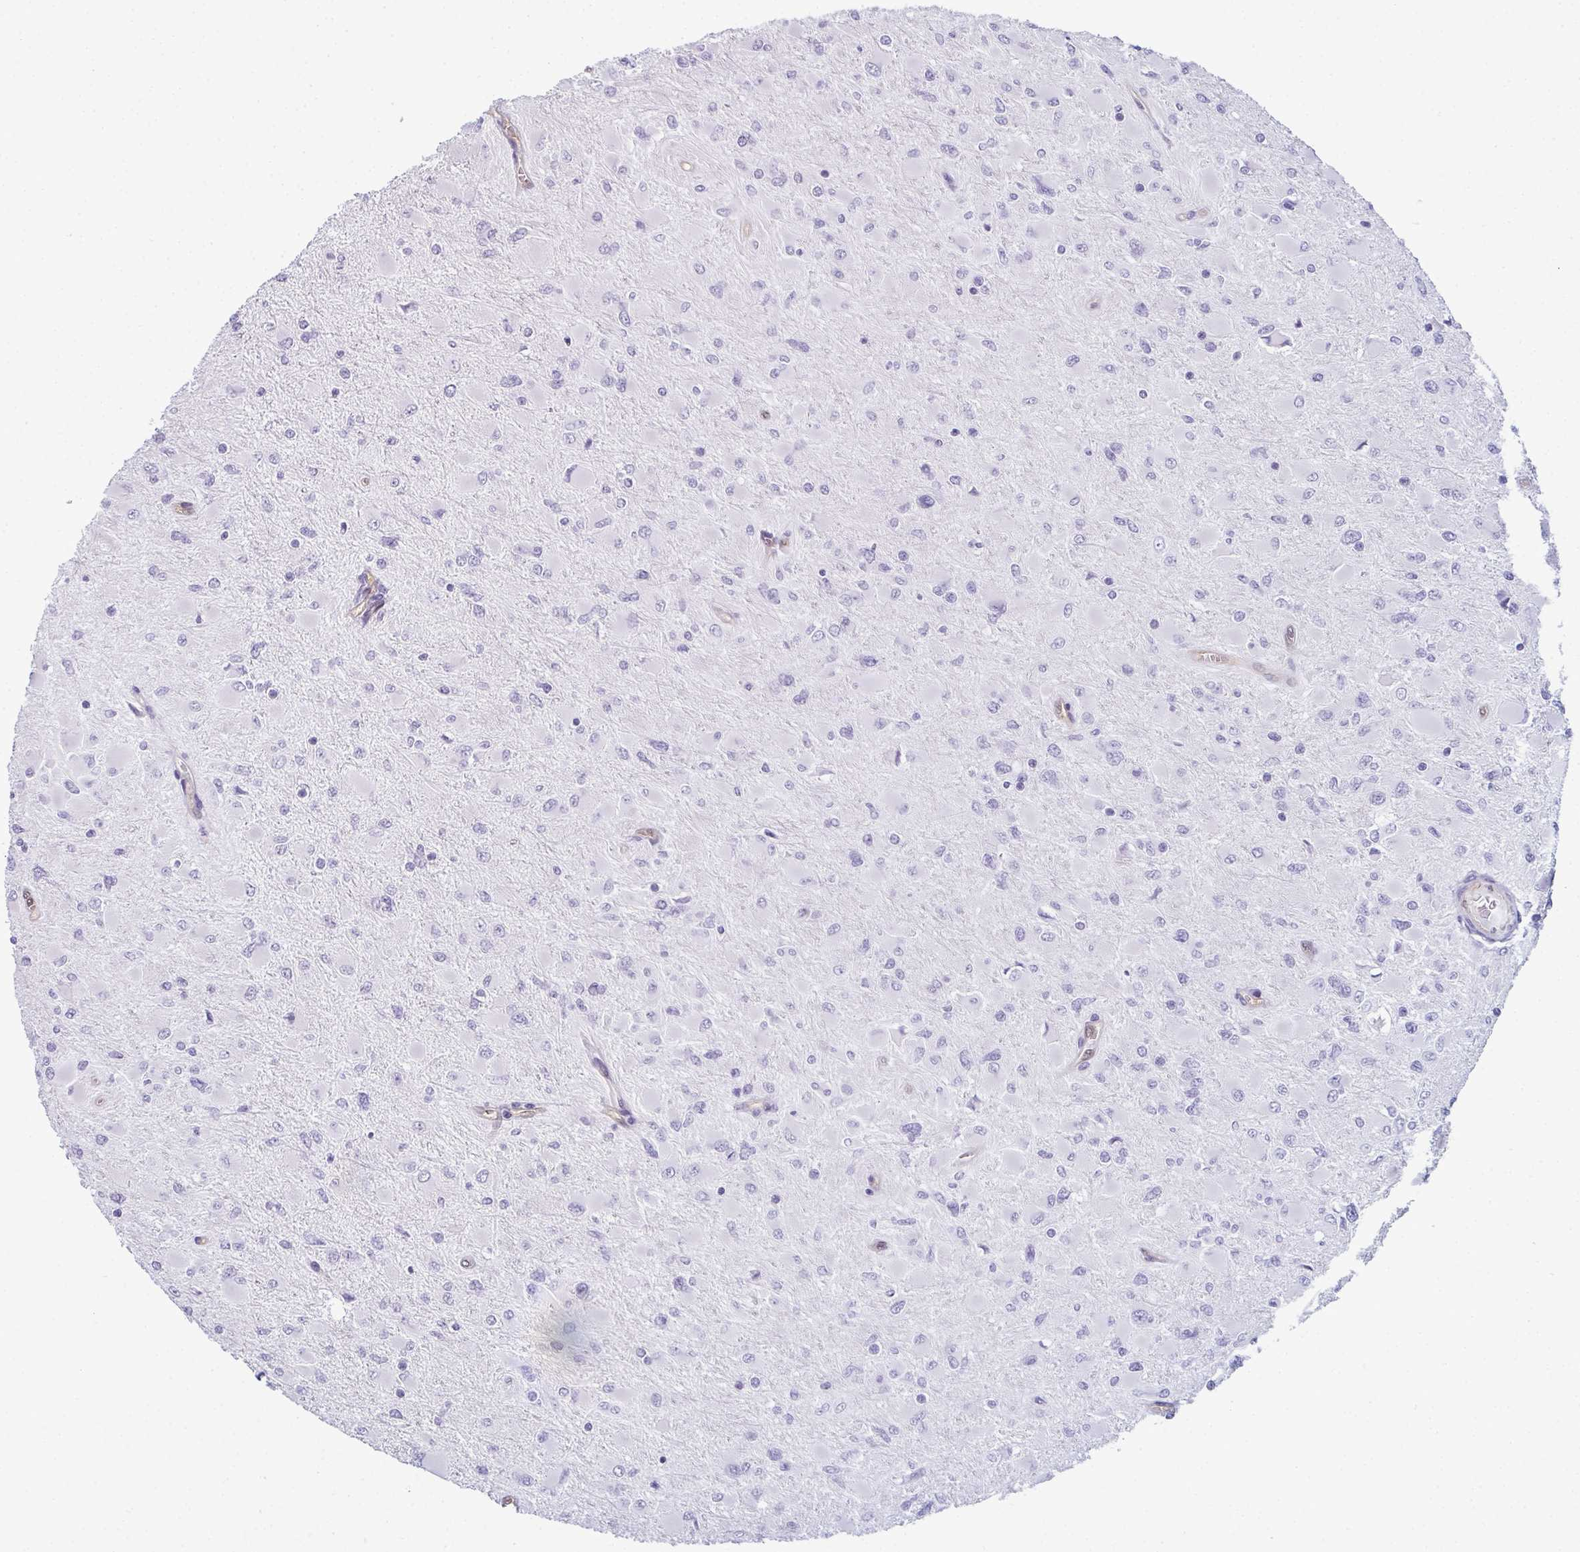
{"staining": {"intensity": "negative", "quantity": "none", "location": "none"}, "tissue": "glioma", "cell_type": "Tumor cells", "image_type": "cancer", "snomed": [{"axis": "morphology", "description": "Glioma, malignant, High grade"}, {"axis": "topography", "description": "Cerebral cortex"}], "caption": "The immunohistochemistry histopathology image has no significant expression in tumor cells of high-grade glioma (malignant) tissue.", "gene": "CDA", "patient": {"sex": "female", "age": 36}}